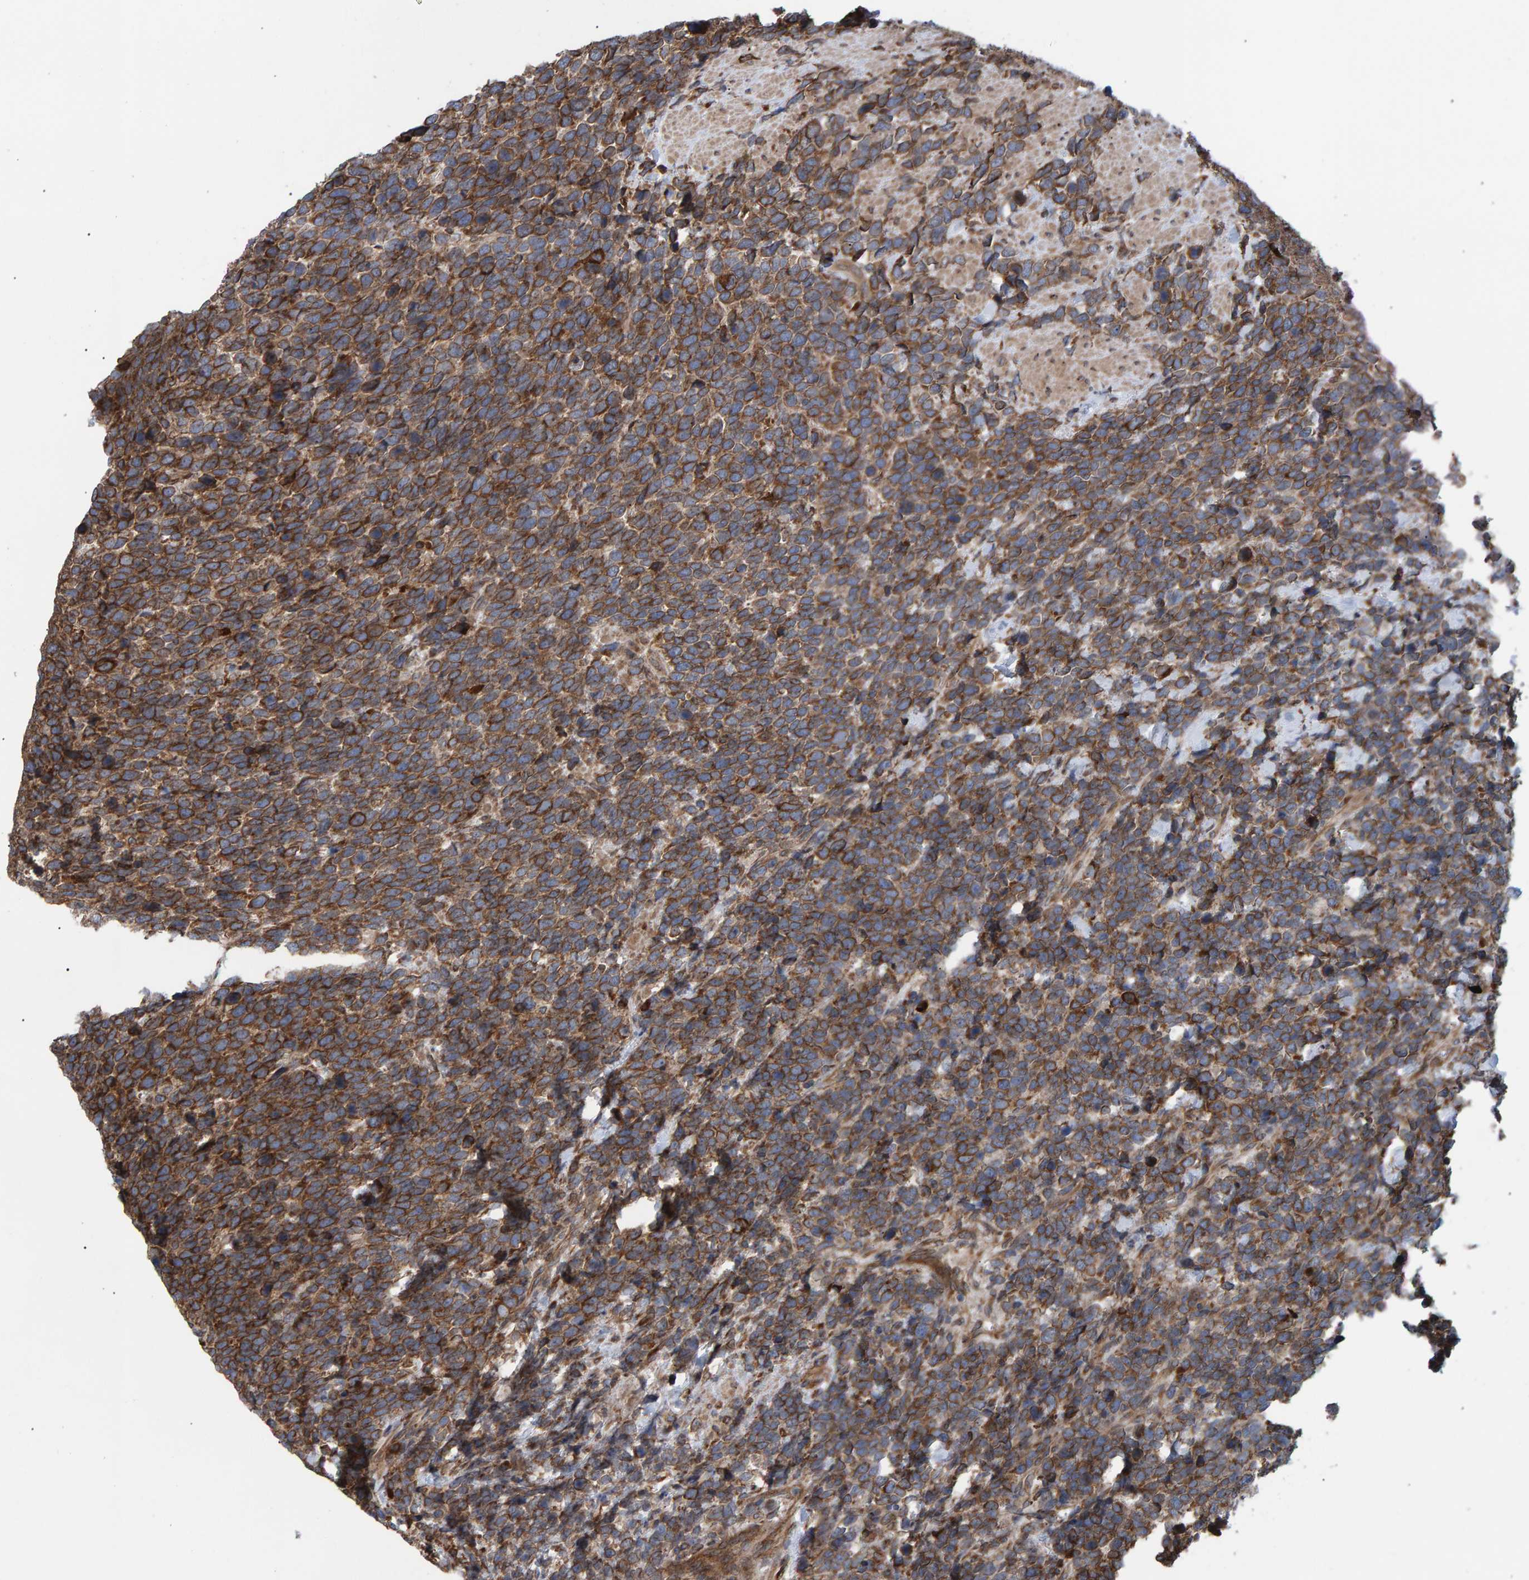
{"staining": {"intensity": "moderate", "quantity": ">75%", "location": "cytoplasmic/membranous"}, "tissue": "urothelial cancer", "cell_type": "Tumor cells", "image_type": "cancer", "snomed": [{"axis": "morphology", "description": "Urothelial carcinoma, High grade"}, {"axis": "topography", "description": "Urinary bladder"}], "caption": "Urothelial cancer was stained to show a protein in brown. There is medium levels of moderate cytoplasmic/membranous positivity in about >75% of tumor cells.", "gene": "FAM117A", "patient": {"sex": "female", "age": 82}}